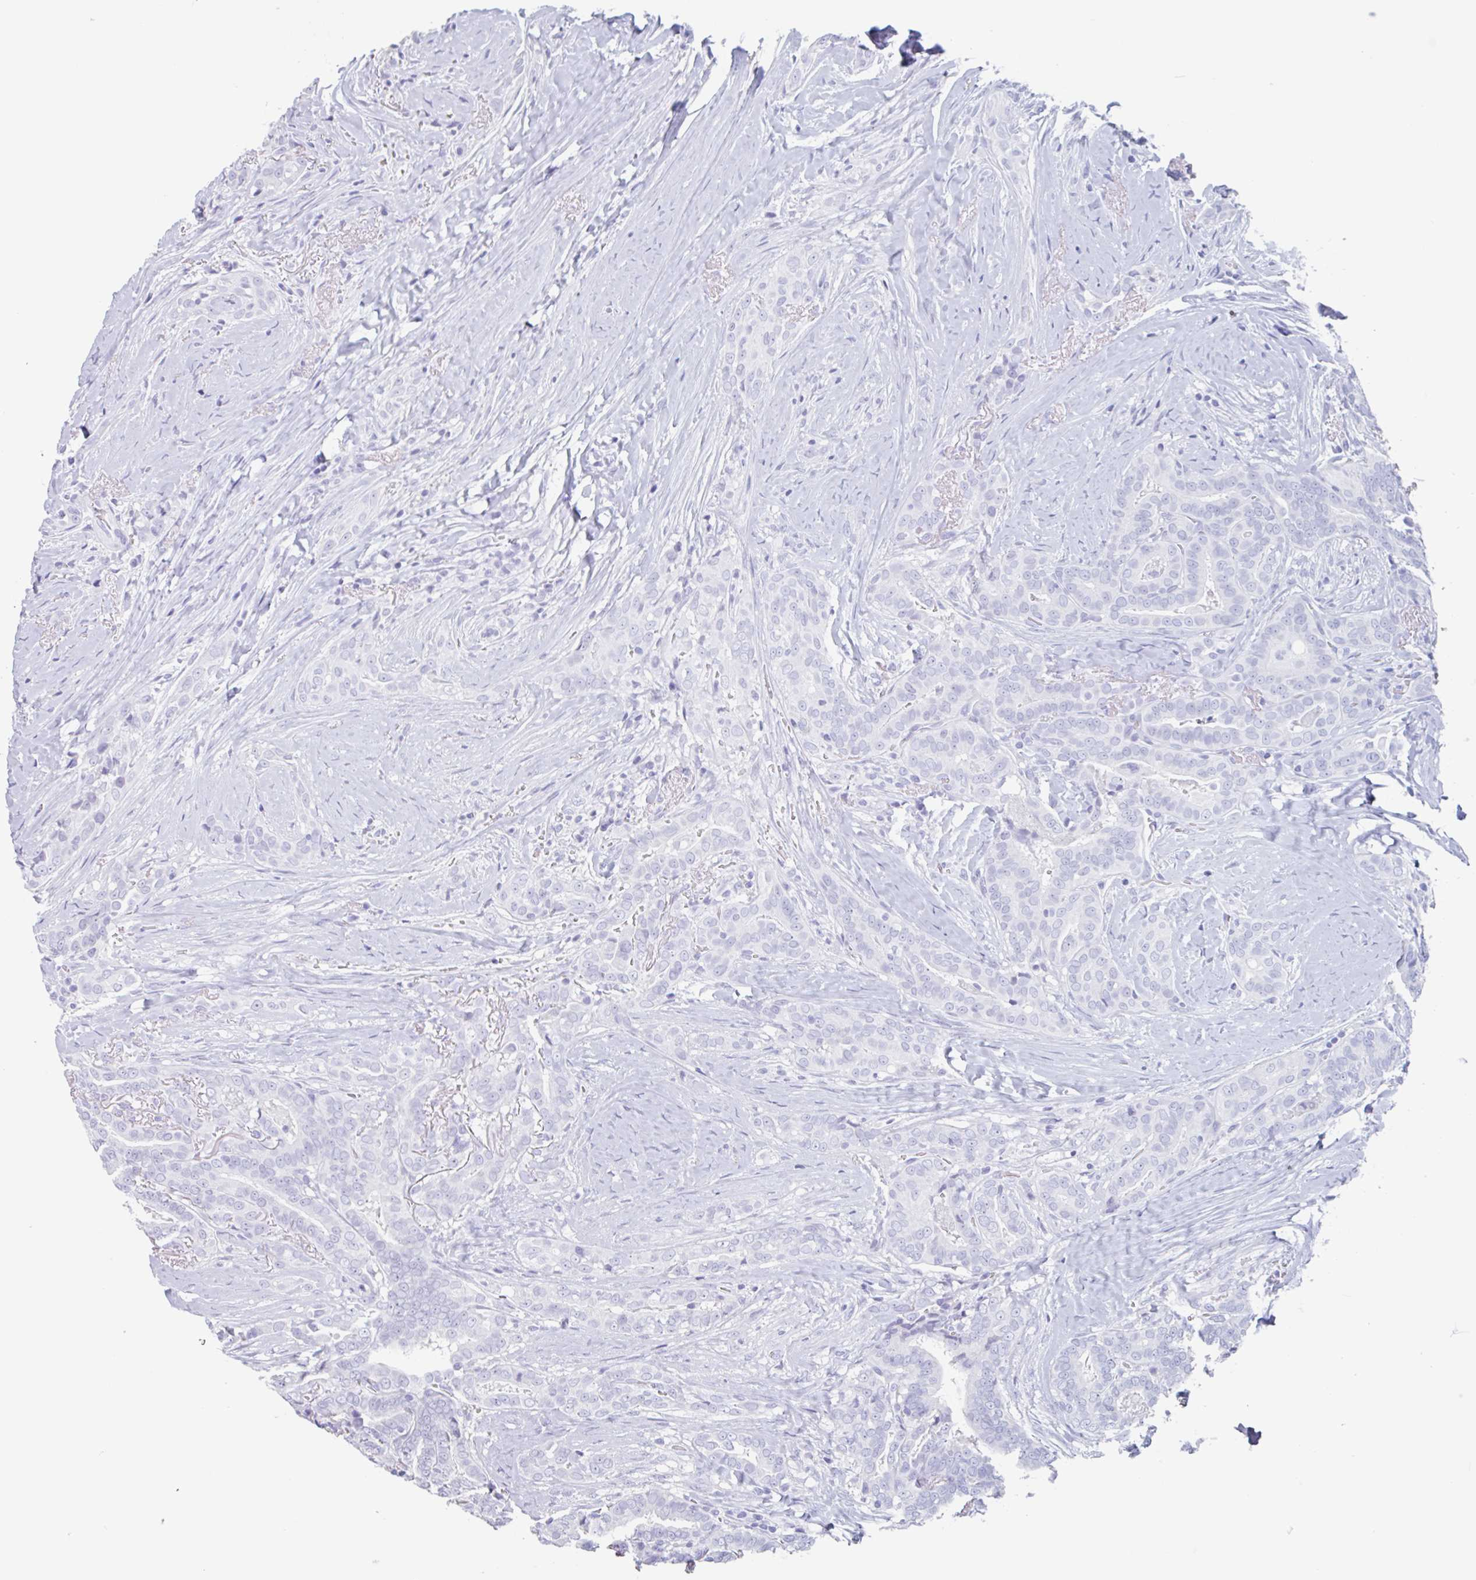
{"staining": {"intensity": "negative", "quantity": "none", "location": "none"}, "tissue": "thyroid cancer", "cell_type": "Tumor cells", "image_type": "cancer", "snomed": [{"axis": "morphology", "description": "Papillary adenocarcinoma, NOS"}, {"axis": "topography", "description": "Thyroid gland"}], "caption": "High magnification brightfield microscopy of thyroid papillary adenocarcinoma stained with DAB (brown) and counterstained with hematoxylin (blue): tumor cells show no significant staining.", "gene": "EMC4", "patient": {"sex": "male", "age": 61}}